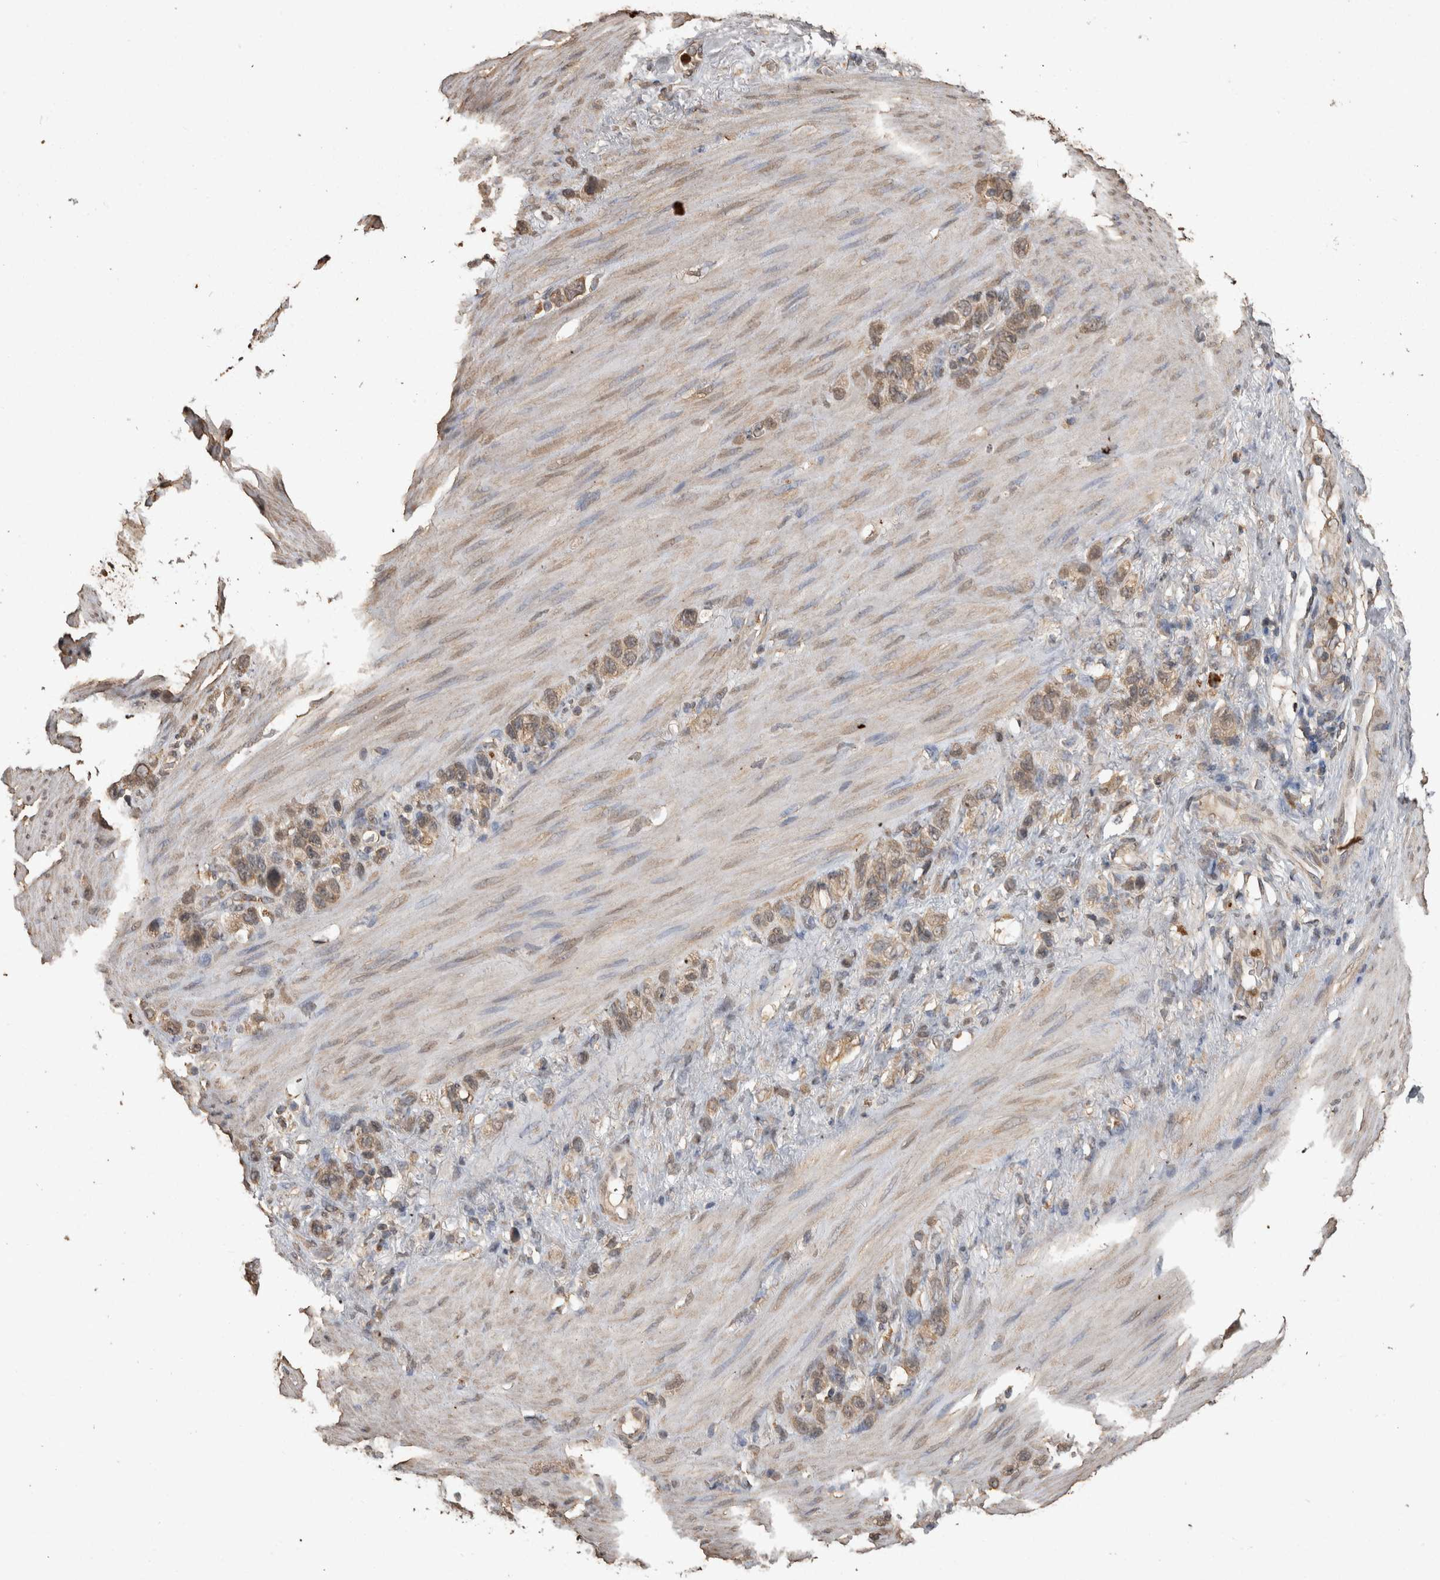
{"staining": {"intensity": "moderate", "quantity": ">75%", "location": "cytoplasmic/membranous"}, "tissue": "stomach cancer", "cell_type": "Tumor cells", "image_type": "cancer", "snomed": [{"axis": "morphology", "description": "Adenocarcinoma, NOS"}, {"axis": "morphology", "description": "Adenocarcinoma, High grade"}, {"axis": "topography", "description": "Stomach, upper"}, {"axis": "topography", "description": "Stomach, lower"}], "caption": "IHC micrograph of neoplastic tissue: stomach cancer (high-grade adenocarcinoma) stained using immunohistochemistry shows medium levels of moderate protein expression localized specifically in the cytoplasmic/membranous of tumor cells, appearing as a cytoplasmic/membranous brown color.", "gene": "SOCS5", "patient": {"sex": "female", "age": 65}}